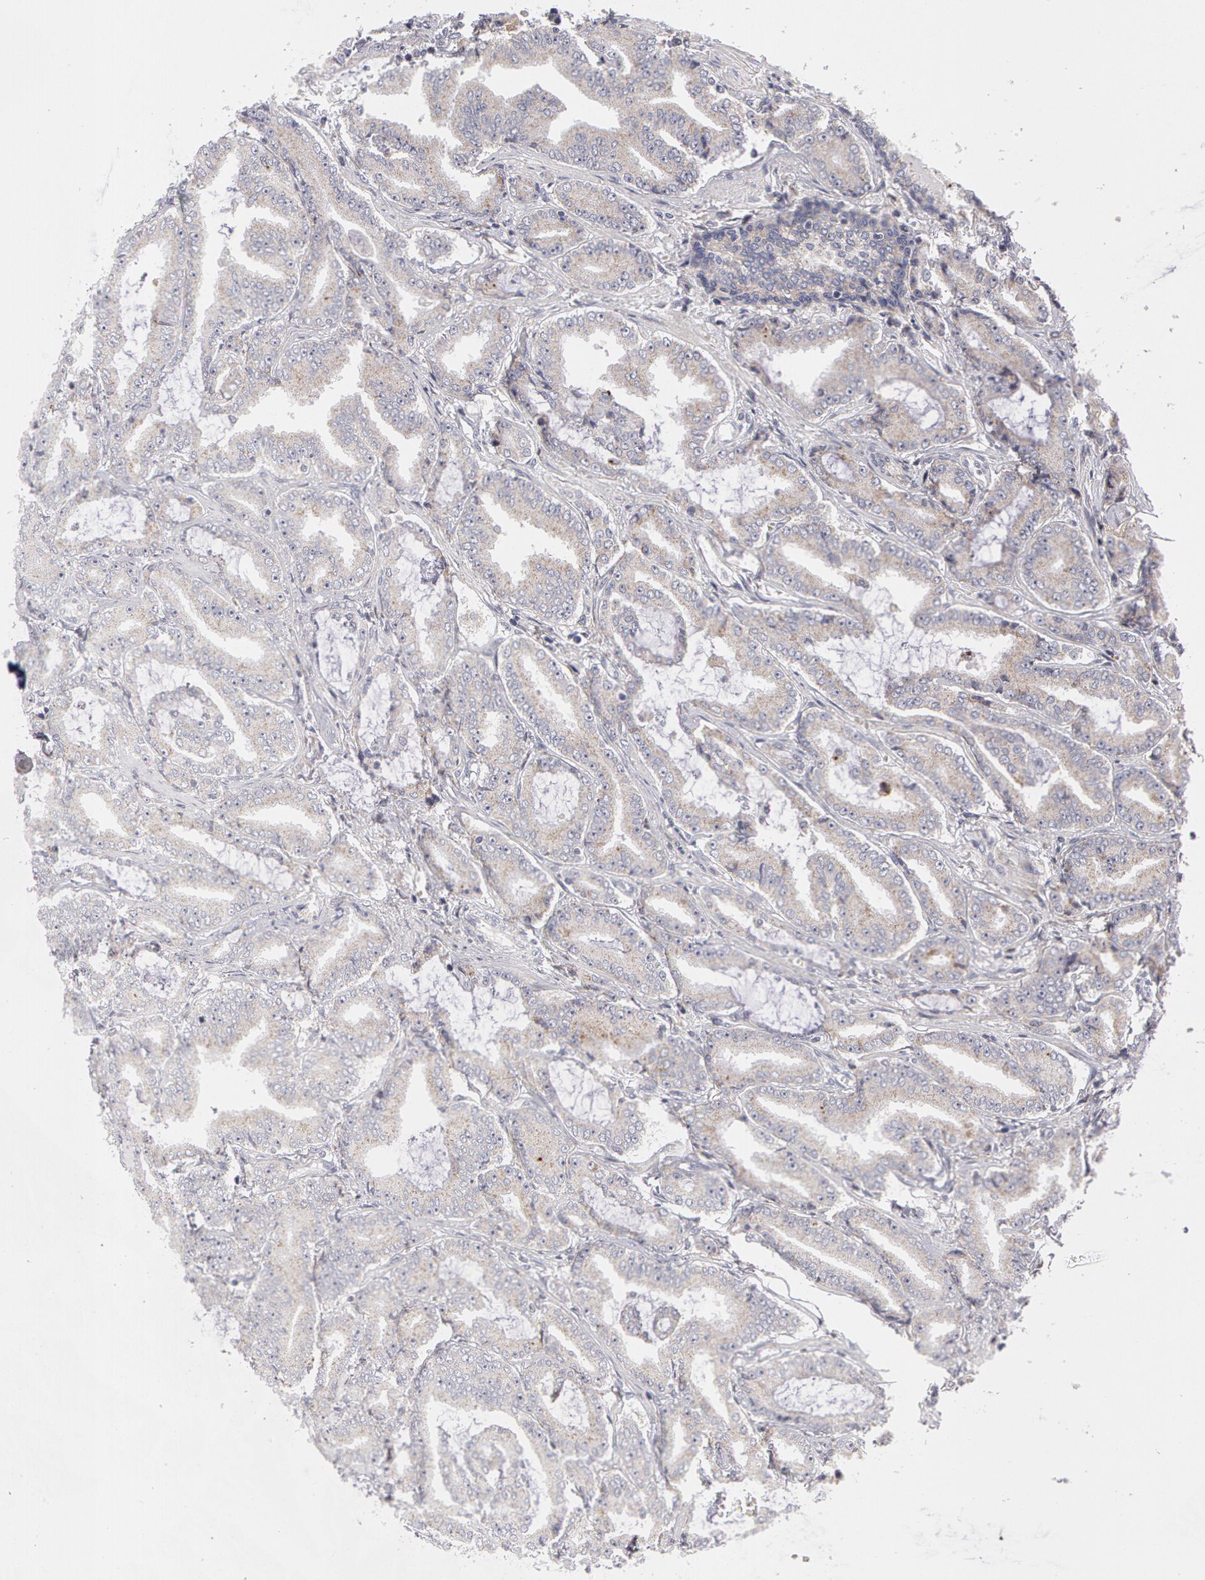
{"staining": {"intensity": "negative", "quantity": "none", "location": "none"}, "tissue": "prostate cancer", "cell_type": "Tumor cells", "image_type": "cancer", "snomed": [{"axis": "morphology", "description": "Adenocarcinoma, Low grade"}, {"axis": "topography", "description": "Prostate"}], "caption": "Immunohistochemistry (IHC) image of human adenocarcinoma (low-grade) (prostate) stained for a protein (brown), which demonstrates no expression in tumor cells. (DAB IHC with hematoxylin counter stain).", "gene": "ERBB2", "patient": {"sex": "male", "age": 65}}